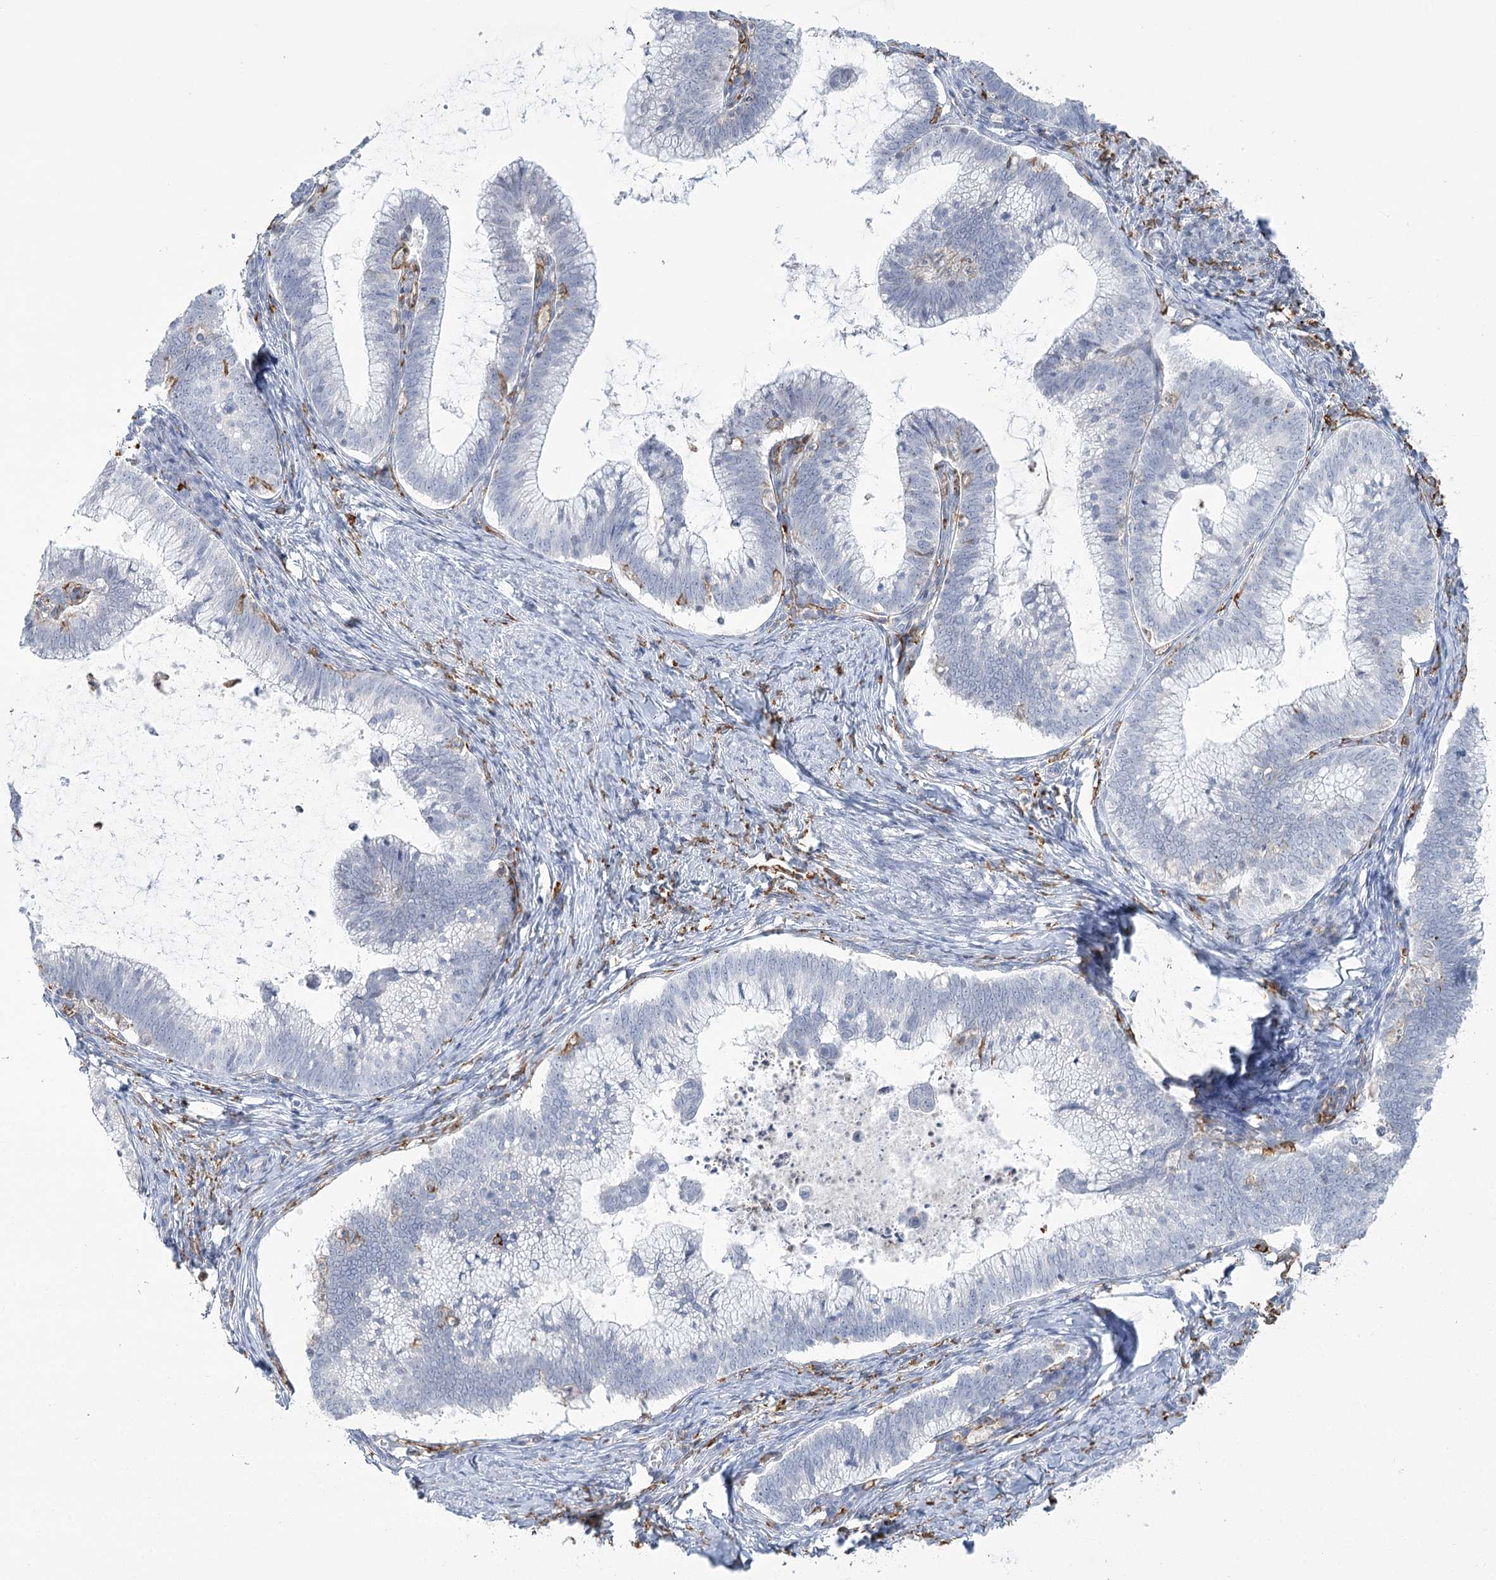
{"staining": {"intensity": "negative", "quantity": "none", "location": "none"}, "tissue": "cervical cancer", "cell_type": "Tumor cells", "image_type": "cancer", "snomed": [{"axis": "morphology", "description": "Adenocarcinoma, NOS"}, {"axis": "topography", "description": "Cervix"}], "caption": "Tumor cells show no significant expression in cervical cancer. Nuclei are stained in blue.", "gene": "C11orf1", "patient": {"sex": "female", "age": 36}}